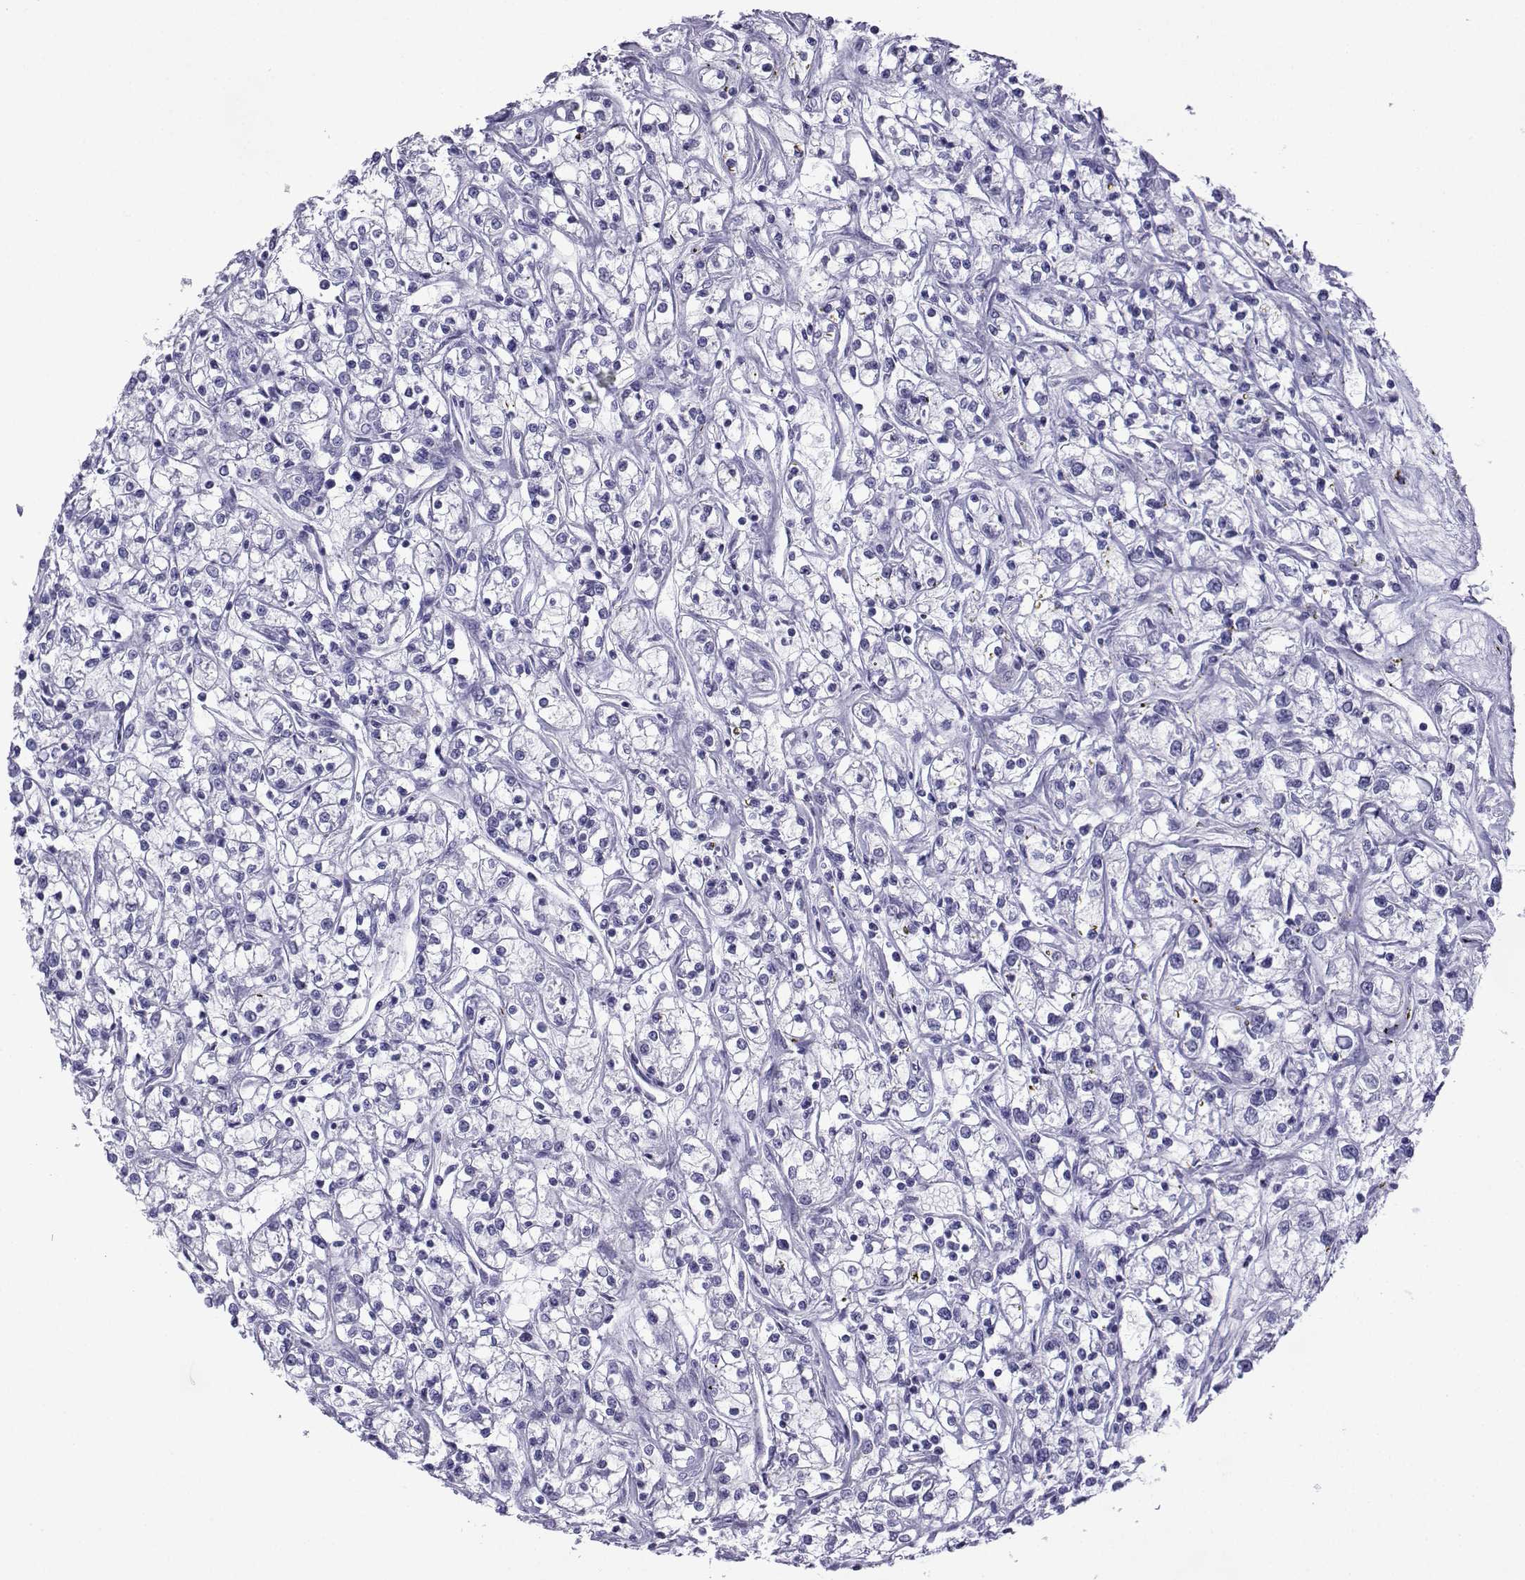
{"staining": {"intensity": "negative", "quantity": "none", "location": "none"}, "tissue": "renal cancer", "cell_type": "Tumor cells", "image_type": "cancer", "snomed": [{"axis": "morphology", "description": "Adenocarcinoma, NOS"}, {"axis": "topography", "description": "Kidney"}], "caption": "Immunohistochemical staining of renal adenocarcinoma demonstrates no significant positivity in tumor cells.", "gene": "TRIM46", "patient": {"sex": "female", "age": 59}}